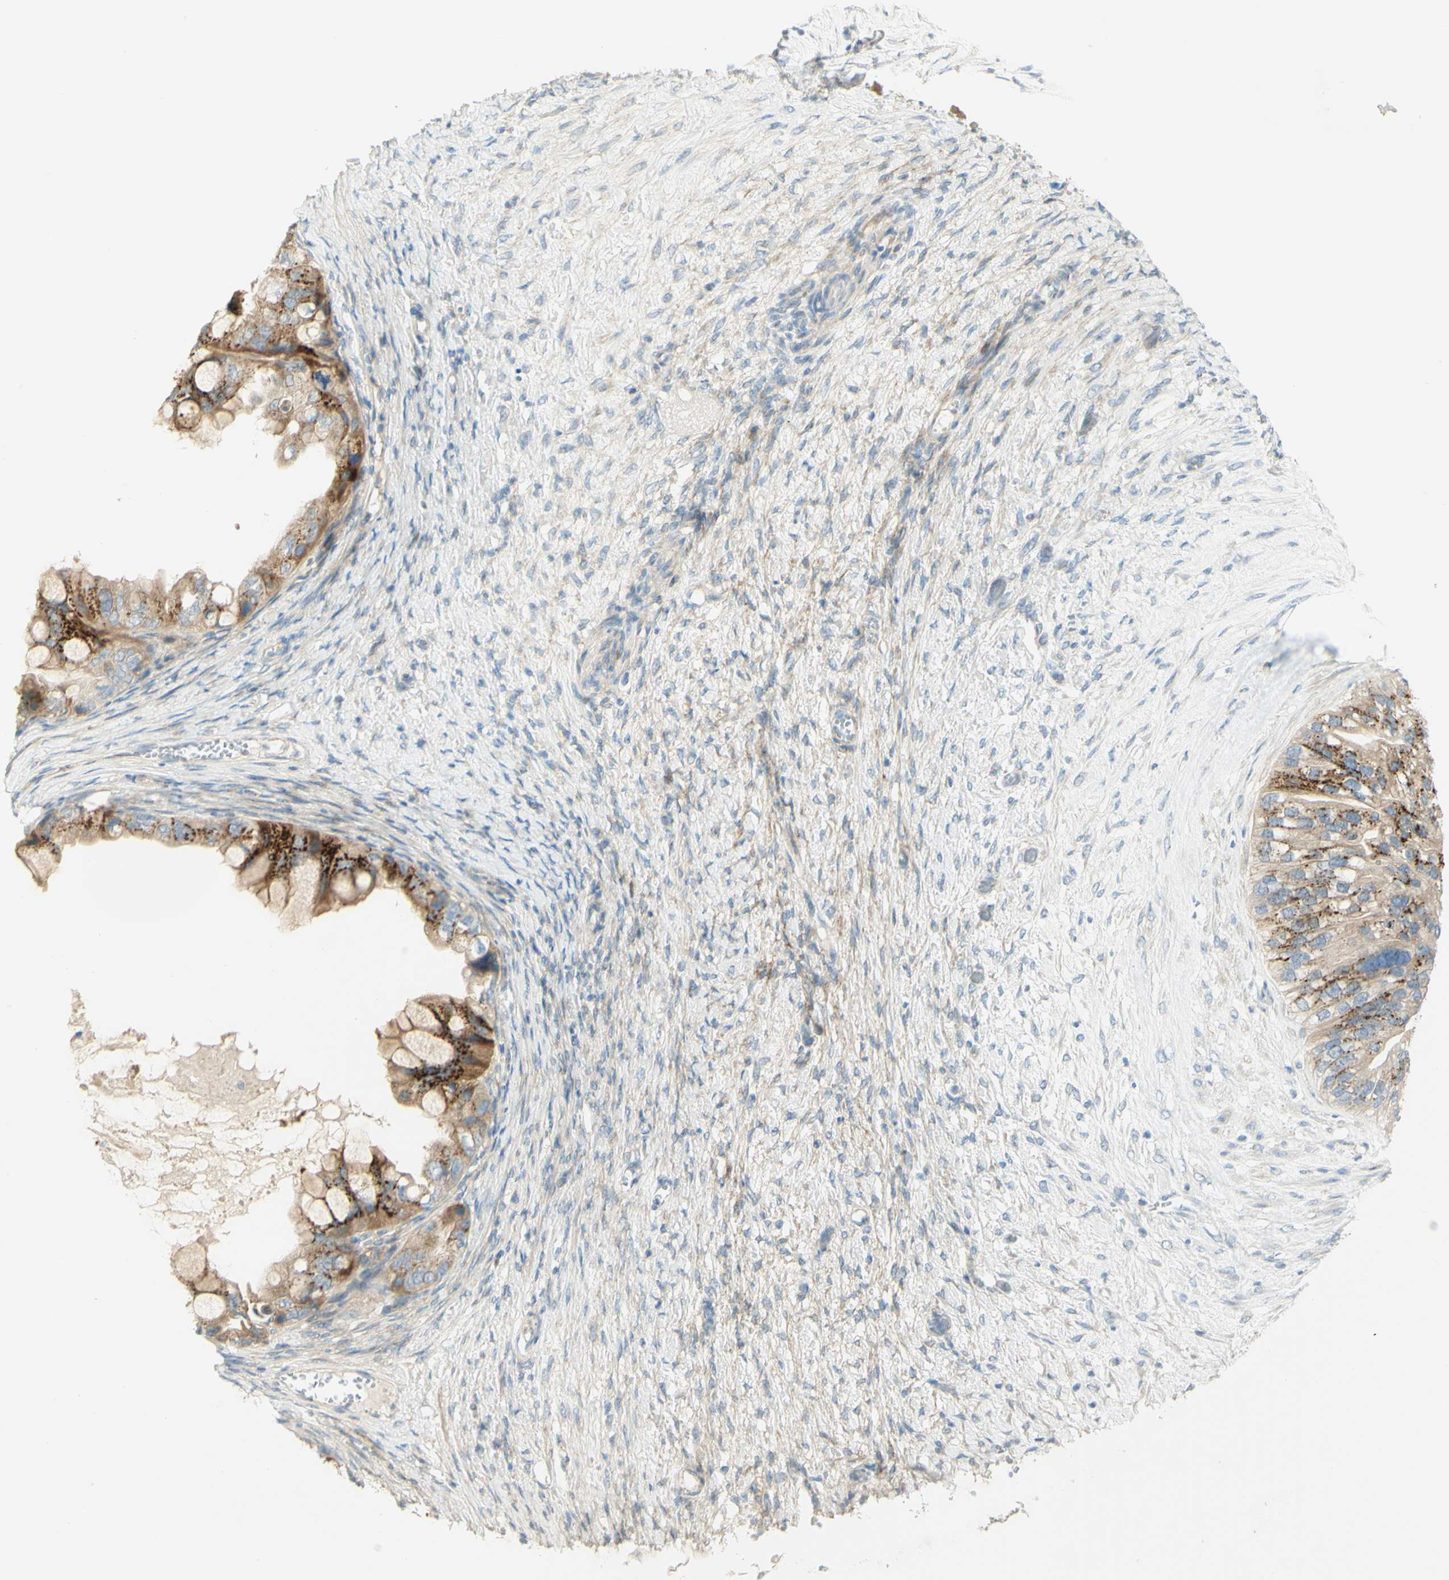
{"staining": {"intensity": "strong", "quantity": "25%-75%", "location": "cytoplasmic/membranous"}, "tissue": "ovarian cancer", "cell_type": "Tumor cells", "image_type": "cancer", "snomed": [{"axis": "morphology", "description": "Cystadenocarcinoma, mucinous, NOS"}, {"axis": "topography", "description": "Ovary"}], "caption": "Protein staining displays strong cytoplasmic/membranous staining in about 25%-75% of tumor cells in ovarian mucinous cystadenocarcinoma.", "gene": "GCNT3", "patient": {"sex": "female", "age": 80}}